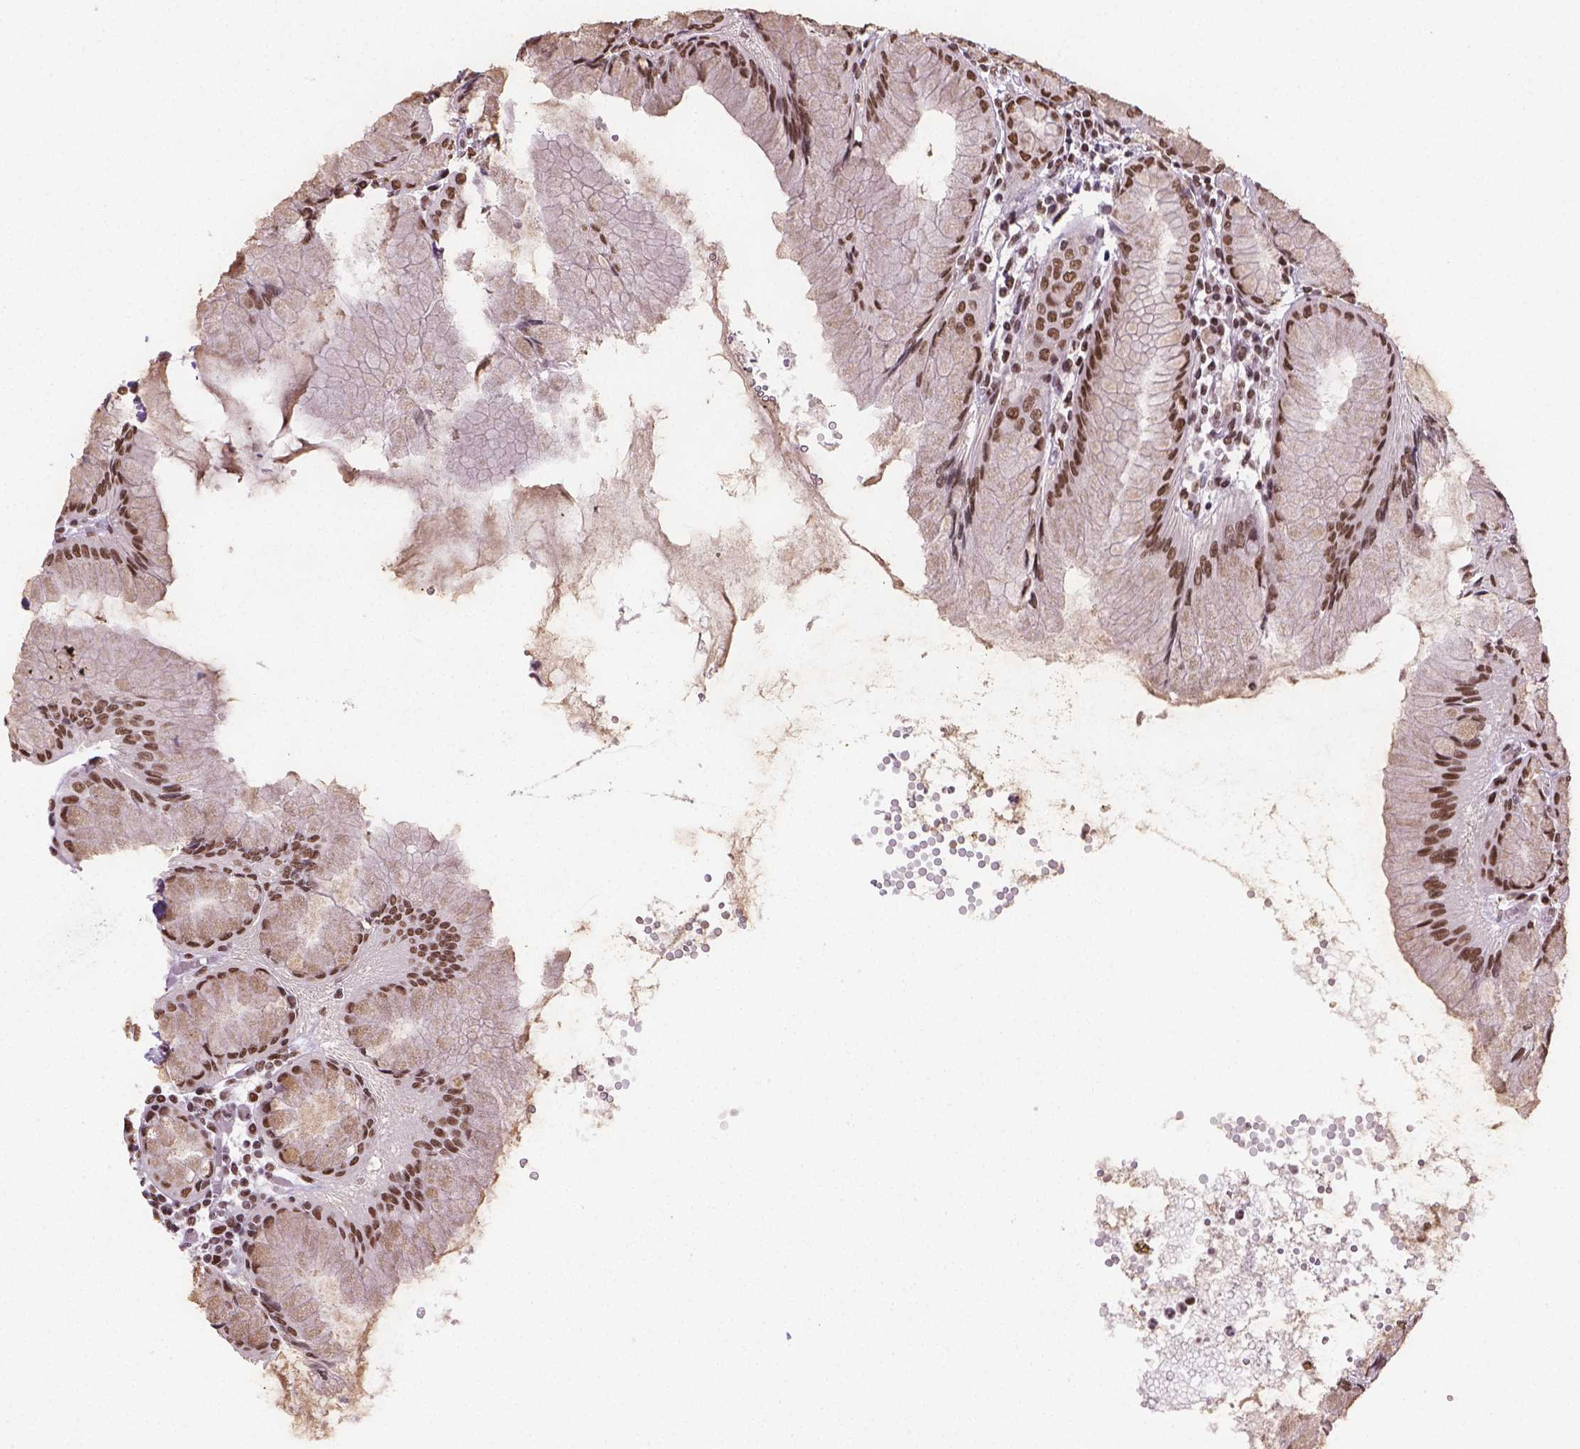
{"staining": {"intensity": "strong", "quantity": ">75%", "location": "nuclear"}, "tissue": "stomach", "cell_type": "Glandular cells", "image_type": "normal", "snomed": [{"axis": "morphology", "description": "Normal tissue, NOS"}, {"axis": "topography", "description": "Stomach"}], "caption": "Protein analysis of unremarkable stomach shows strong nuclear positivity in approximately >75% of glandular cells.", "gene": "FANCE", "patient": {"sex": "female", "age": 57}}